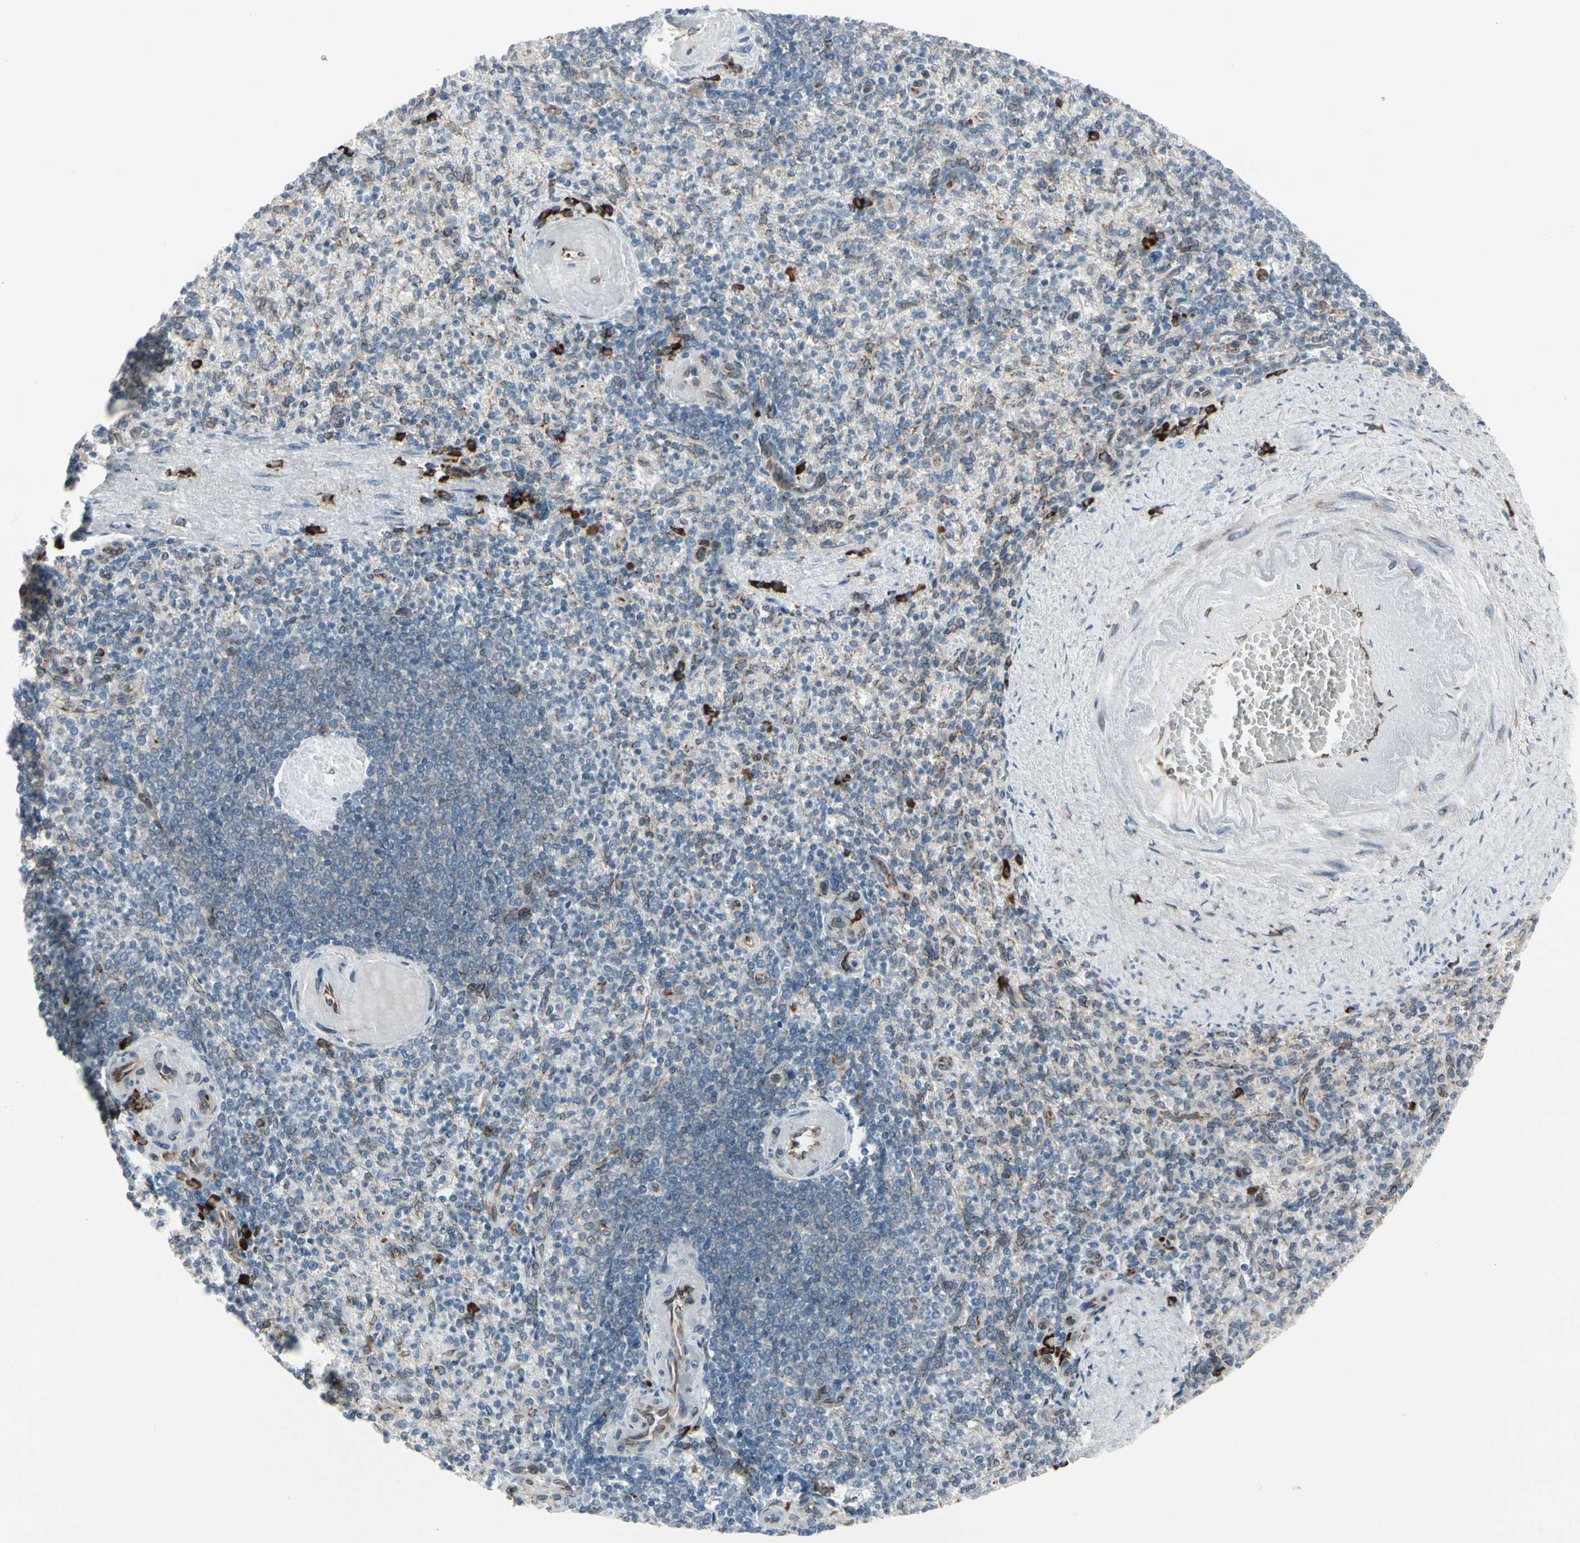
{"staining": {"intensity": "weak", "quantity": "25%-75%", "location": "cytoplasmic/membranous"}, "tissue": "spleen", "cell_type": "Cells in red pulp", "image_type": "normal", "snomed": [{"axis": "morphology", "description": "Normal tissue, NOS"}, {"axis": "topography", "description": "Spleen"}], "caption": "The image exhibits immunohistochemical staining of unremarkable spleen. There is weak cytoplasmic/membranous expression is identified in approximately 25%-75% of cells in red pulp. The staining was performed using DAB to visualize the protein expression in brown, while the nuclei were stained in blue with hematoxylin (Magnification: 20x).", "gene": "FNDC3A", "patient": {"sex": "female", "age": 74}}